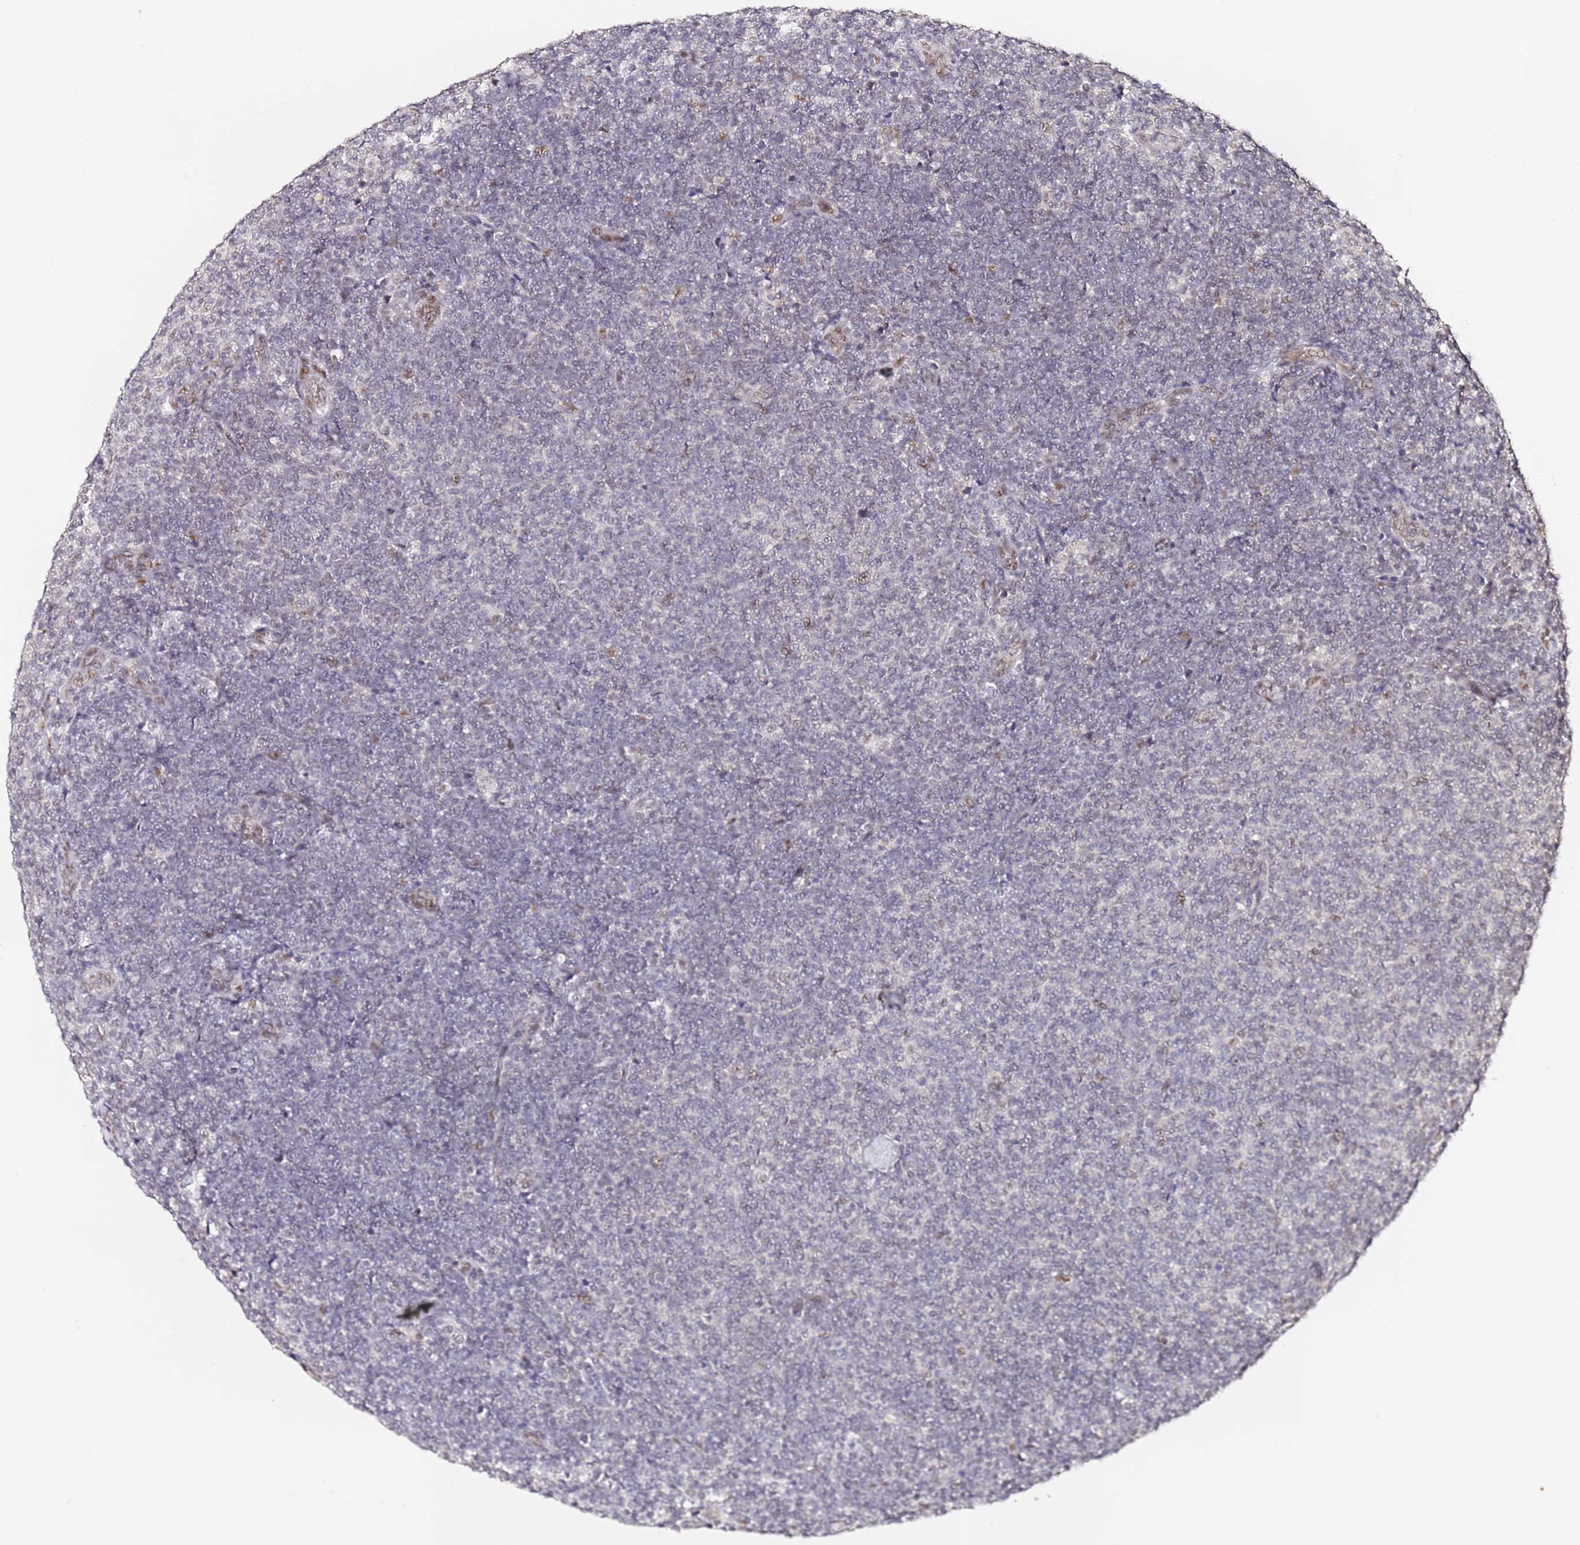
{"staining": {"intensity": "negative", "quantity": "none", "location": "none"}, "tissue": "lymphoma", "cell_type": "Tumor cells", "image_type": "cancer", "snomed": [{"axis": "morphology", "description": "Malignant lymphoma, non-Hodgkin's type, Low grade"}, {"axis": "topography", "description": "Lymph node"}], "caption": "High magnification brightfield microscopy of lymphoma stained with DAB (brown) and counterstained with hematoxylin (blue): tumor cells show no significant staining.", "gene": "LSM3", "patient": {"sex": "male", "age": 66}}